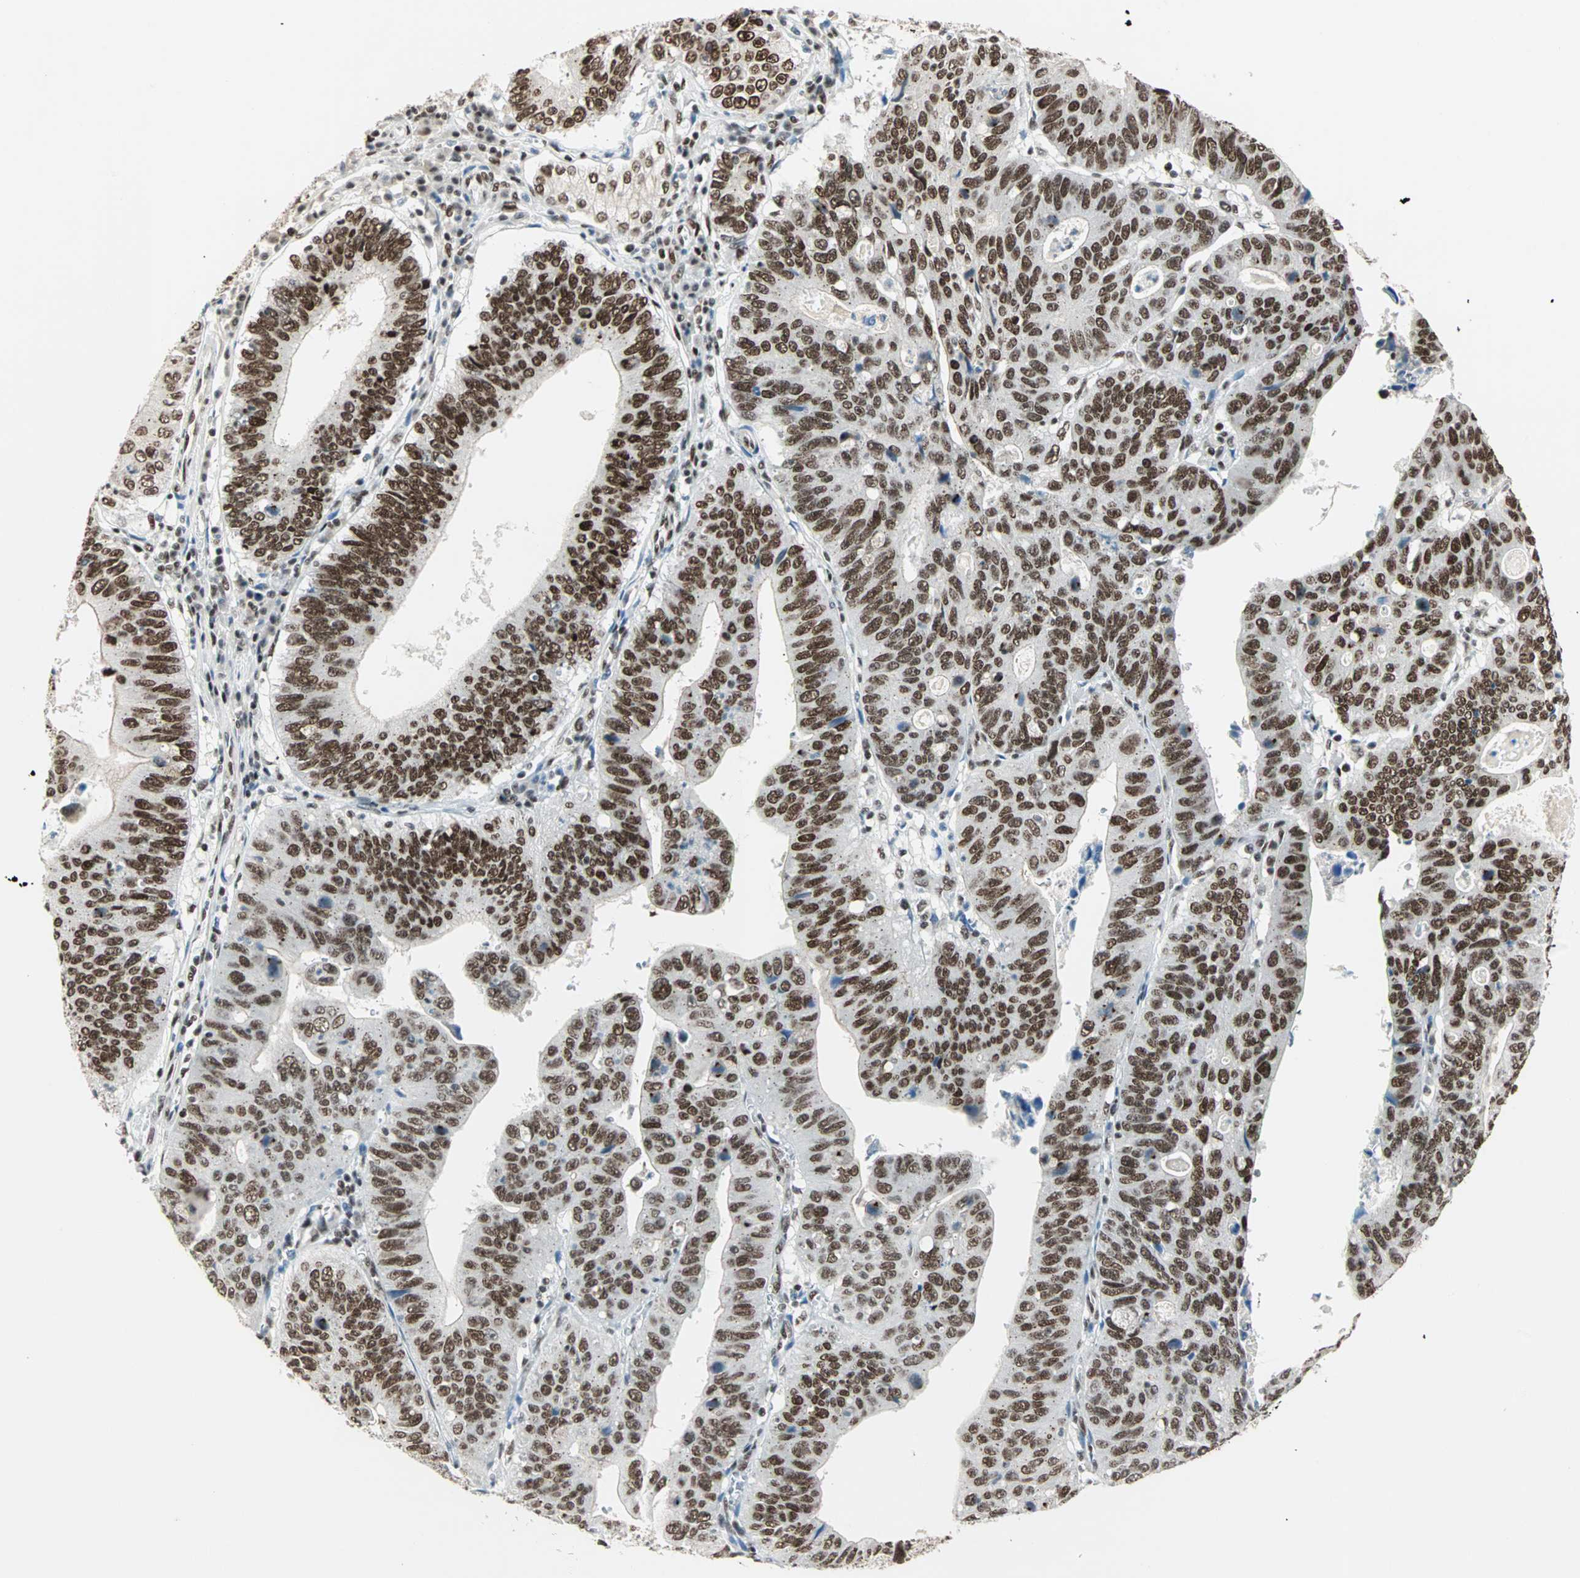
{"staining": {"intensity": "strong", "quantity": ">75%", "location": "nuclear"}, "tissue": "stomach cancer", "cell_type": "Tumor cells", "image_type": "cancer", "snomed": [{"axis": "morphology", "description": "Adenocarcinoma, NOS"}, {"axis": "topography", "description": "Stomach"}], "caption": "This is a histology image of immunohistochemistry staining of adenocarcinoma (stomach), which shows strong positivity in the nuclear of tumor cells.", "gene": "BLM", "patient": {"sex": "male", "age": 59}}